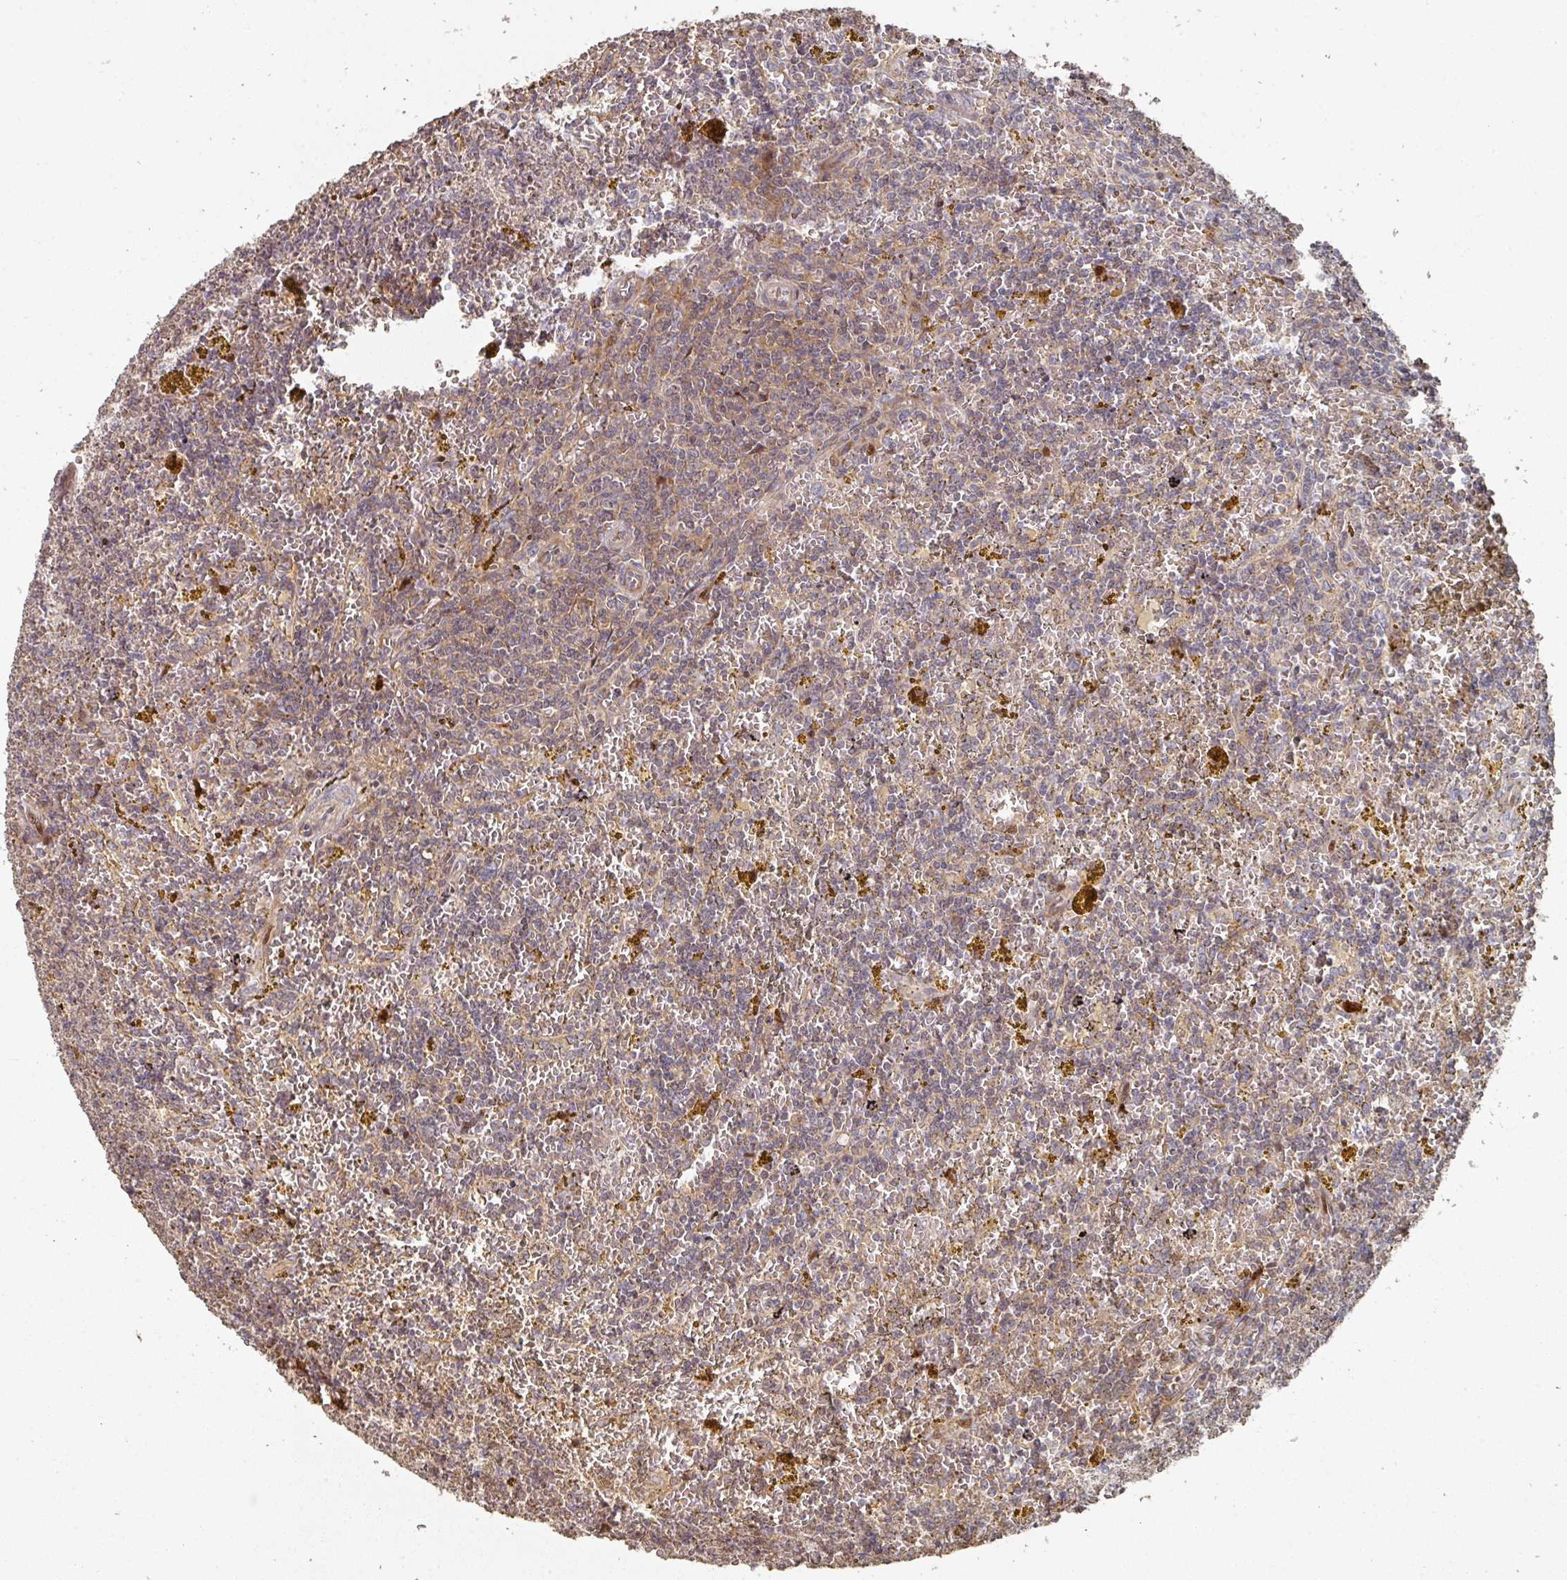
{"staining": {"intensity": "weak", "quantity": "25%-75%", "location": "cytoplasmic/membranous"}, "tissue": "lymphoma", "cell_type": "Tumor cells", "image_type": "cancer", "snomed": [{"axis": "morphology", "description": "Malignant lymphoma, non-Hodgkin's type, Low grade"}, {"axis": "topography", "description": "Spleen"}, {"axis": "topography", "description": "Lymph node"}], "caption": "An IHC photomicrograph of tumor tissue is shown. Protein staining in brown shows weak cytoplasmic/membranous positivity in lymphoma within tumor cells.", "gene": "CA7", "patient": {"sex": "female", "age": 66}}